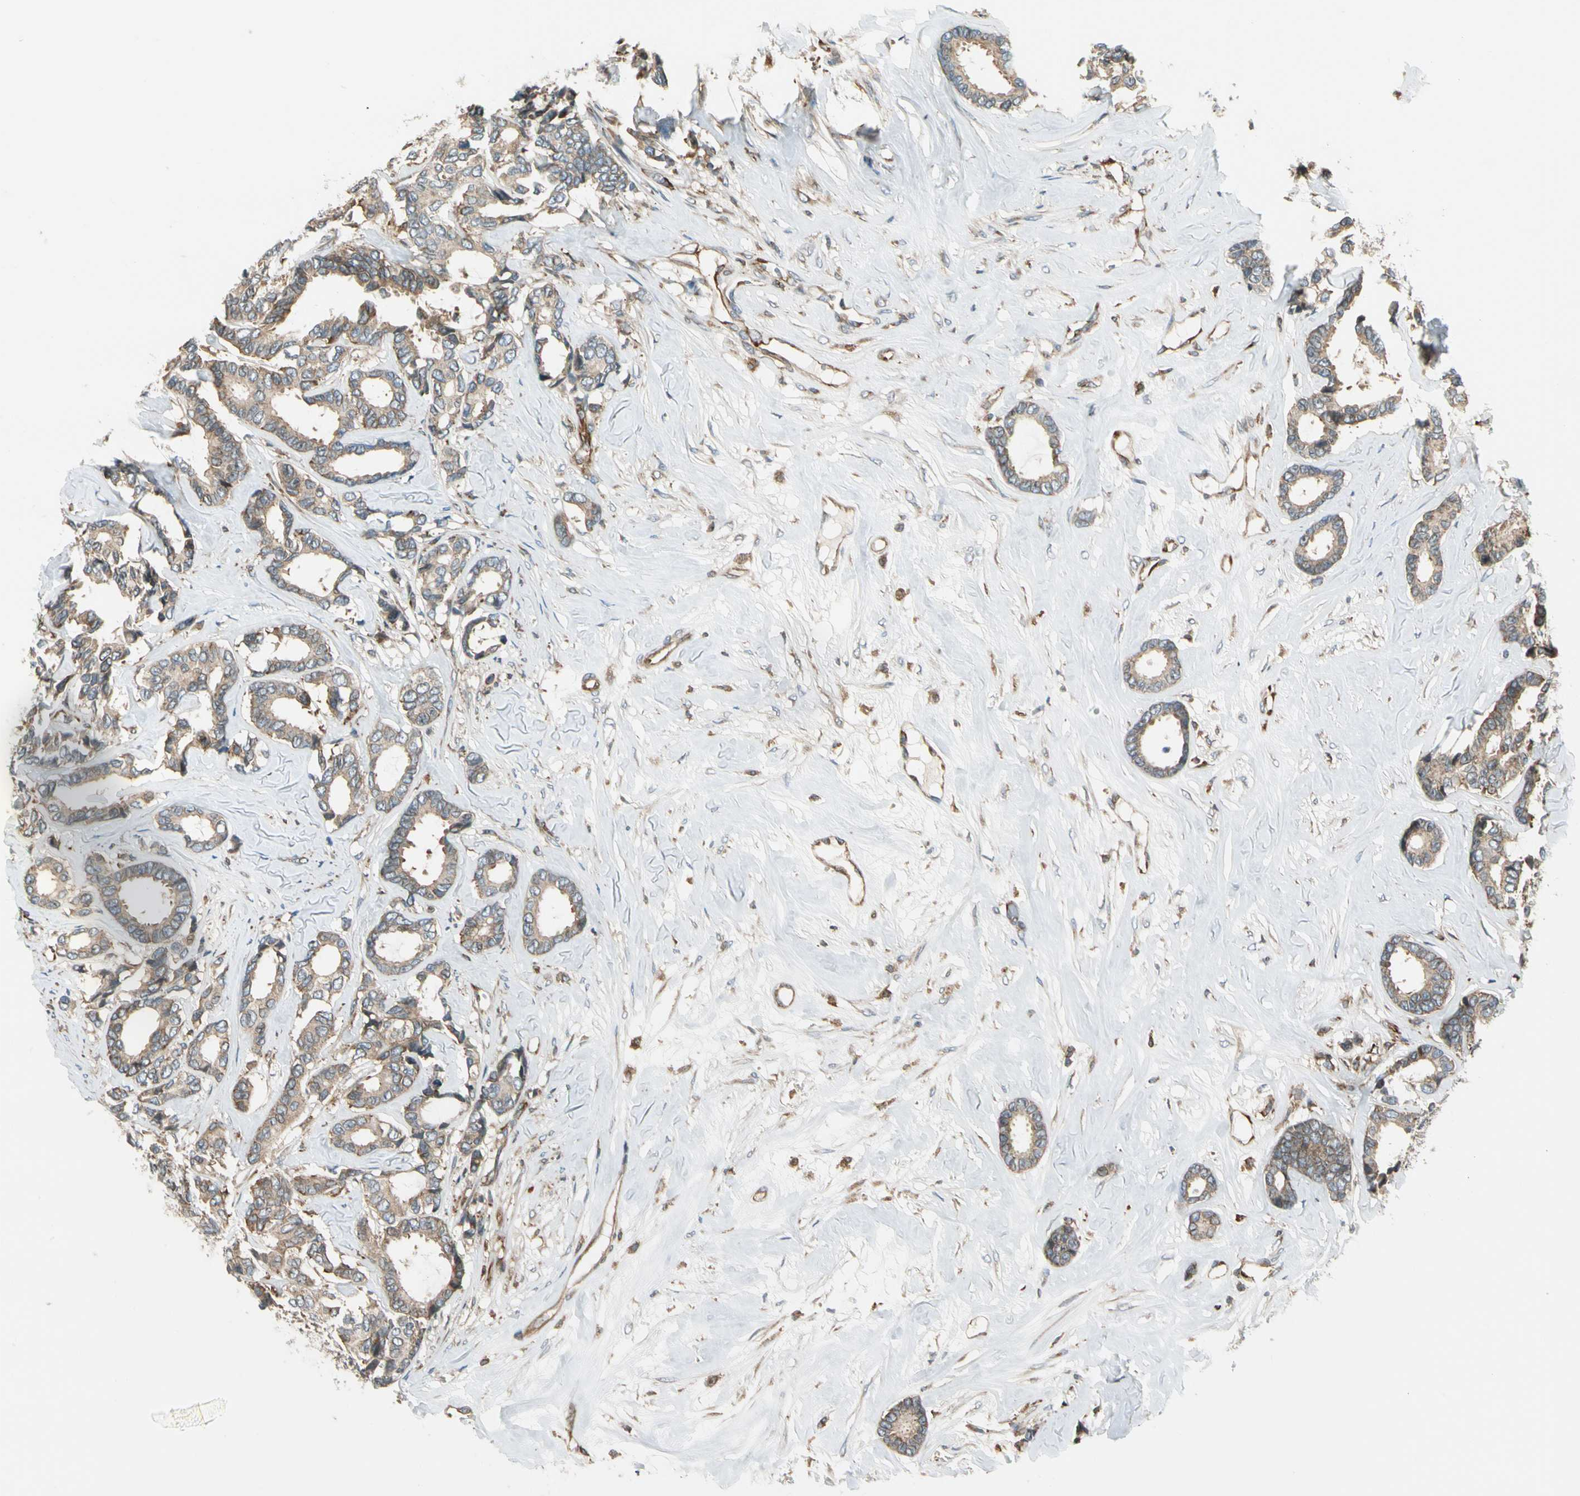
{"staining": {"intensity": "weak", "quantity": ">75%", "location": "cytoplasmic/membranous"}, "tissue": "breast cancer", "cell_type": "Tumor cells", "image_type": "cancer", "snomed": [{"axis": "morphology", "description": "Duct carcinoma"}, {"axis": "topography", "description": "Breast"}], "caption": "Protein staining shows weak cytoplasmic/membranous expression in about >75% of tumor cells in breast infiltrating ductal carcinoma.", "gene": "TRIO", "patient": {"sex": "female", "age": 87}}